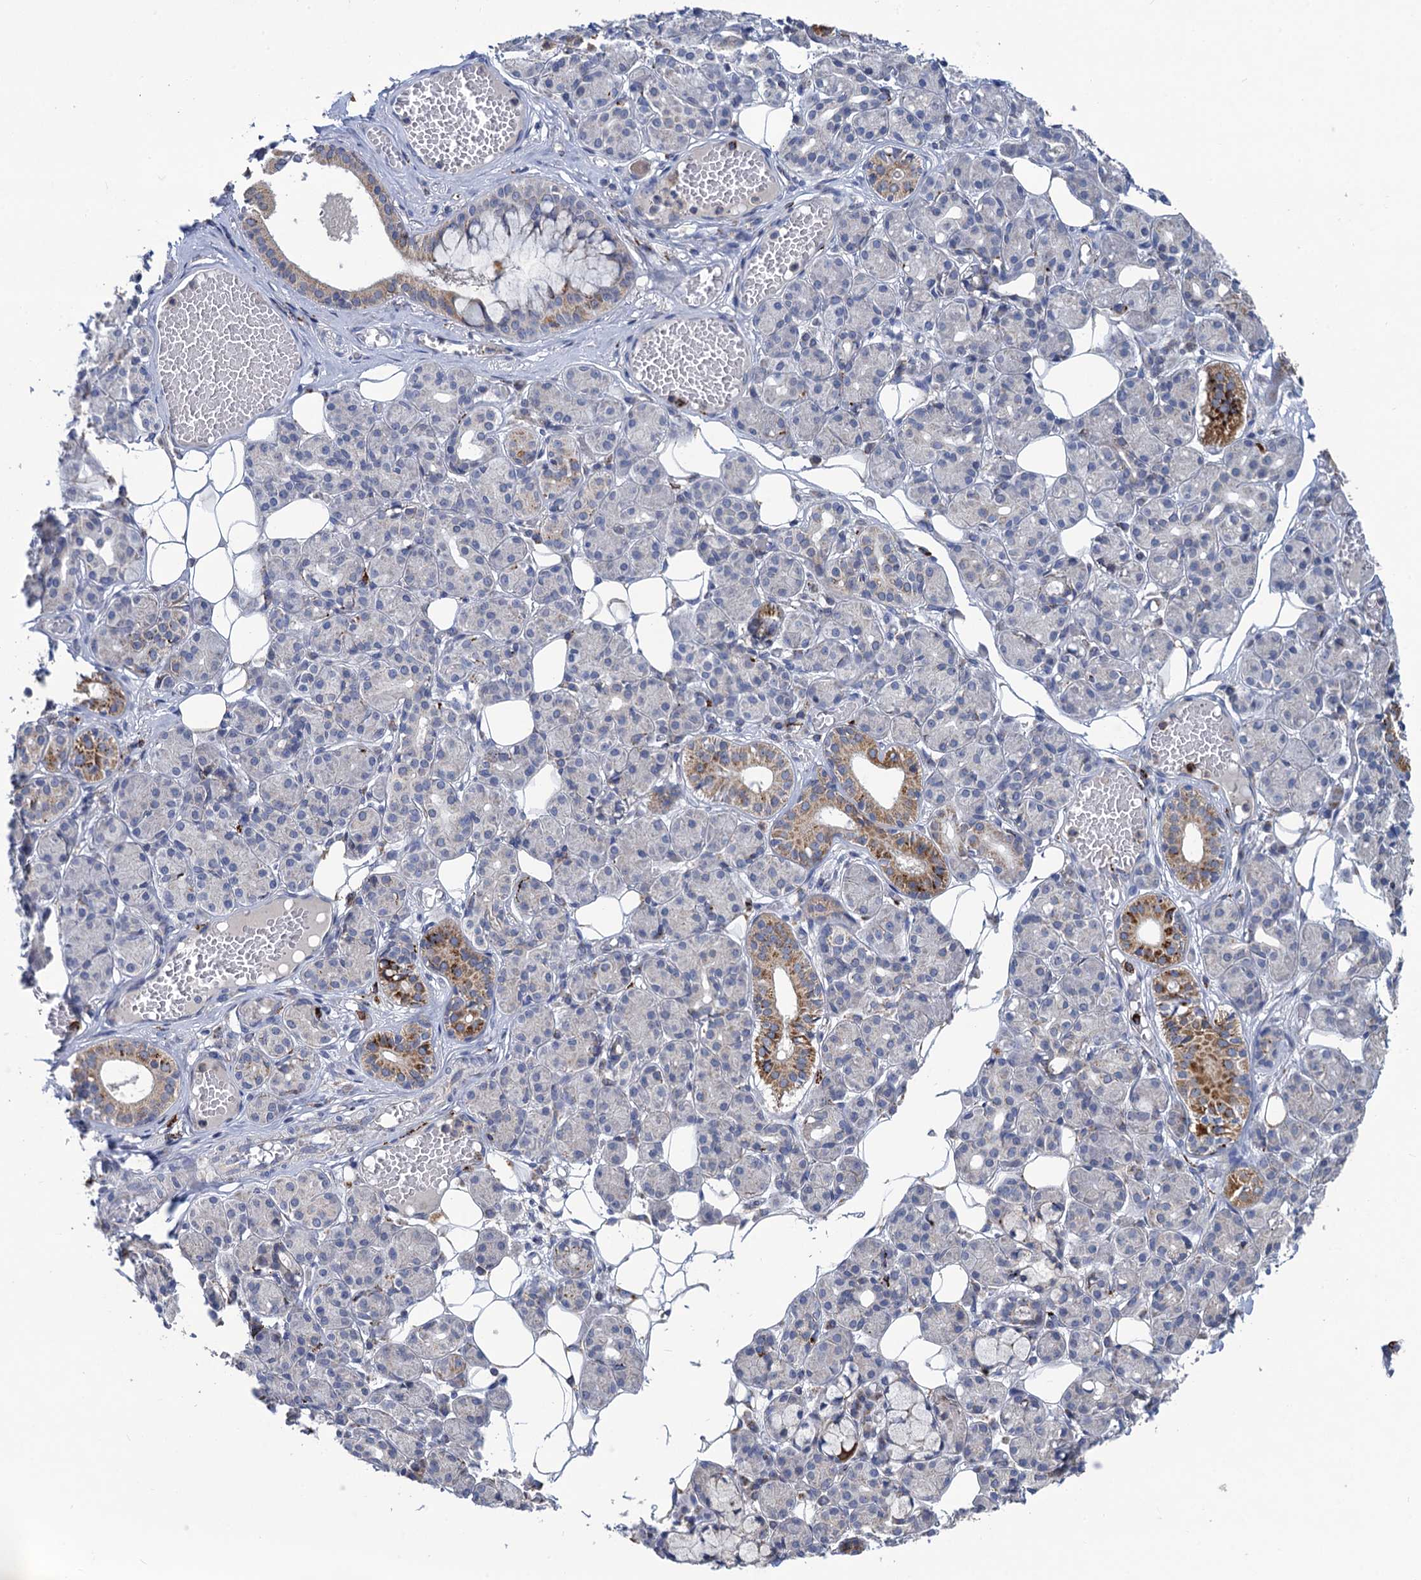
{"staining": {"intensity": "moderate", "quantity": "<25%", "location": "cytoplasmic/membranous"}, "tissue": "salivary gland", "cell_type": "Glandular cells", "image_type": "normal", "snomed": [{"axis": "morphology", "description": "Normal tissue, NOS"}, {"axis": "topography", "description": "Salivary gland"}], "caption": "Unremarkable salivary gland shows moderate cytoplasmic/membranous positivity in approximately <25% of glandular cells, visualized by immunohistochemistry. The protein of interest is shown in brown color, while the nuclei are stained blue.", "gene": "ANKS3", "patient": {"sex": "male", "age": 63}}